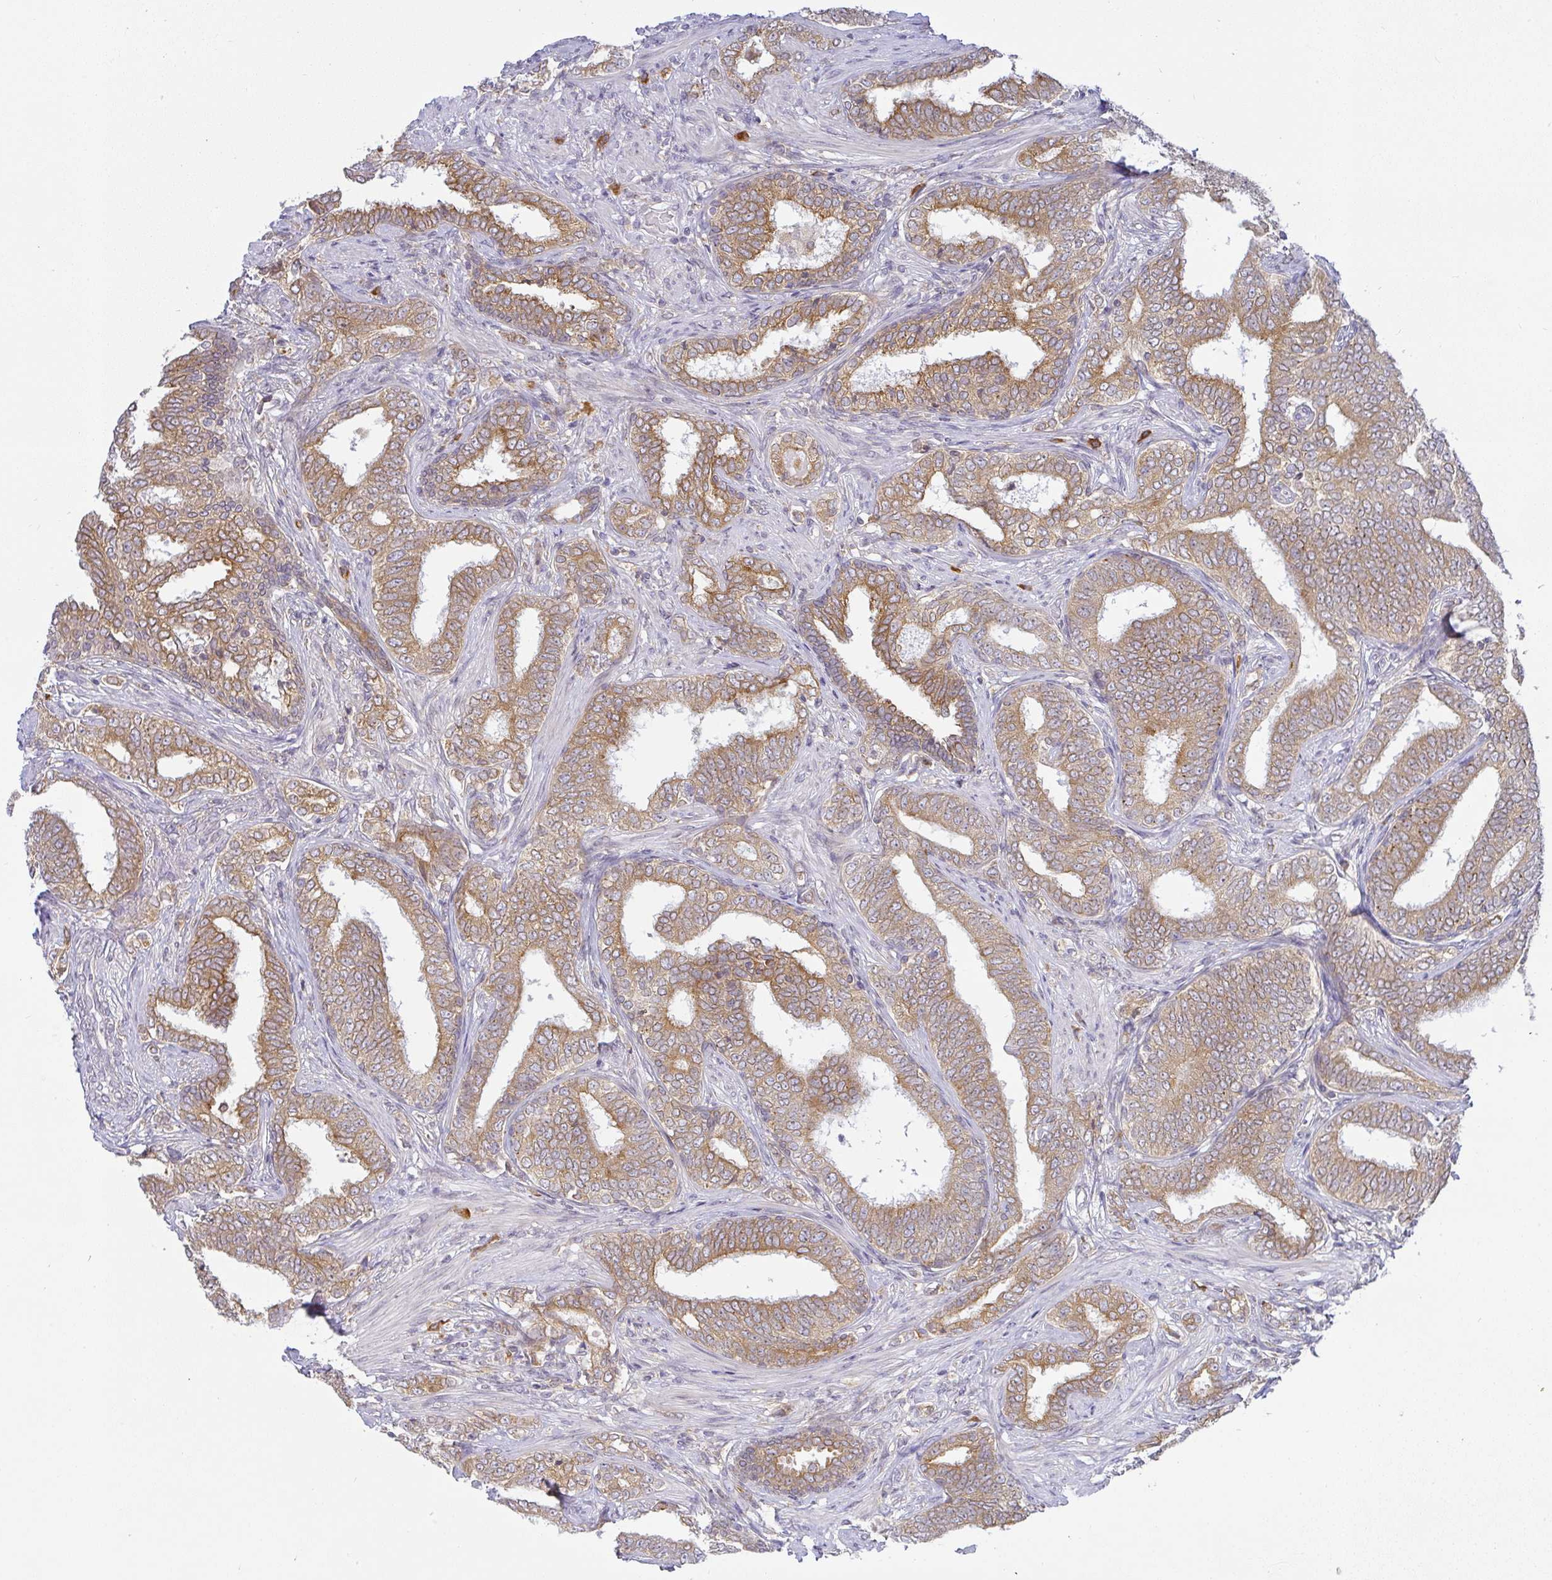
{"staining": {"intensity": "moderate", "quantity": ">75%", "location": "cytoplasmic/membranous"}, "tissue": "prostate cancer", "cell_type": "Tumor cells", "image_type": "cancer", "snomed": [{"axis": "morphology", "description": "Adenocarcinoma, High grade"}, {"axis": "topography", "description": "Prostate"}], "caption": "IHC histopathology image of neoplastic tissue: prostate cancer stained using IHC exhibits medium levels of moderate protein expression localized specifically in the cytoplasmic/membranous of tumor cells, appearing as a cytoplasmic/membranous brown color.", "gene": "DERL2", "patient": {"sex": "male", "age": 72}}